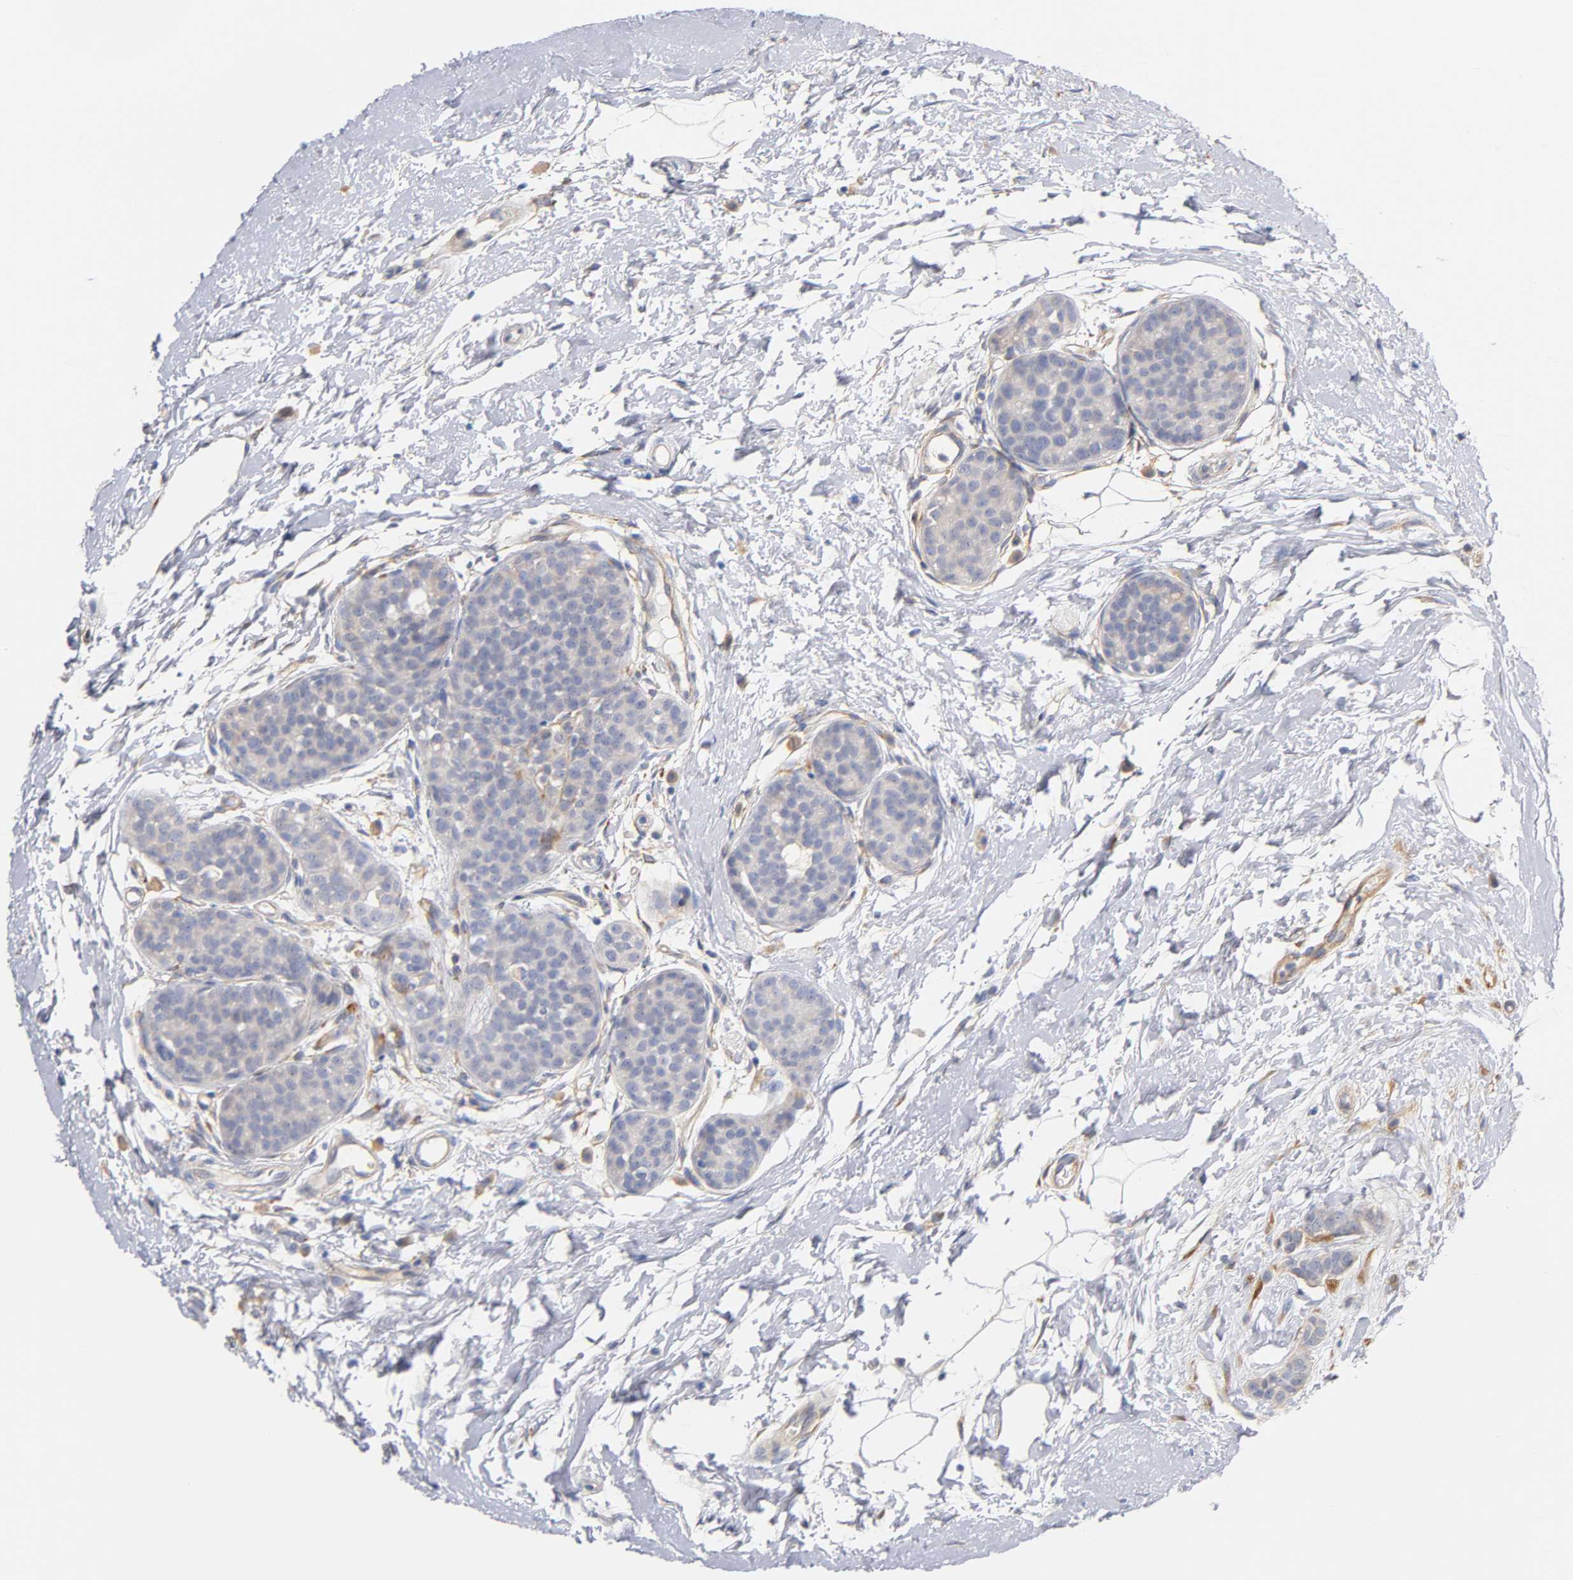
{"staining": {"intensity": "negative", "quantity": "none", "location": "none"}, "tissue": "breast cancer", "cell_type": "Tumor cells", "image_type": "cancer", "snomed": [{"axis": "morphology", "description": "Lobular carcinoma, in situ"}, {"axis": "morphology", "description": "Lobular carcinoma"}, {"axis": "topography", "description": "Breast"}], "caption": "Immunohistochemistry (IHC) of human breast cancer (lobular carcinoma in situ) displays no positivity in tumor cells. (DAB immunohistochemistry (IHC), high magnification).", "gene": "LAMB1", "patient": {"sex": "female", "age": 41}}